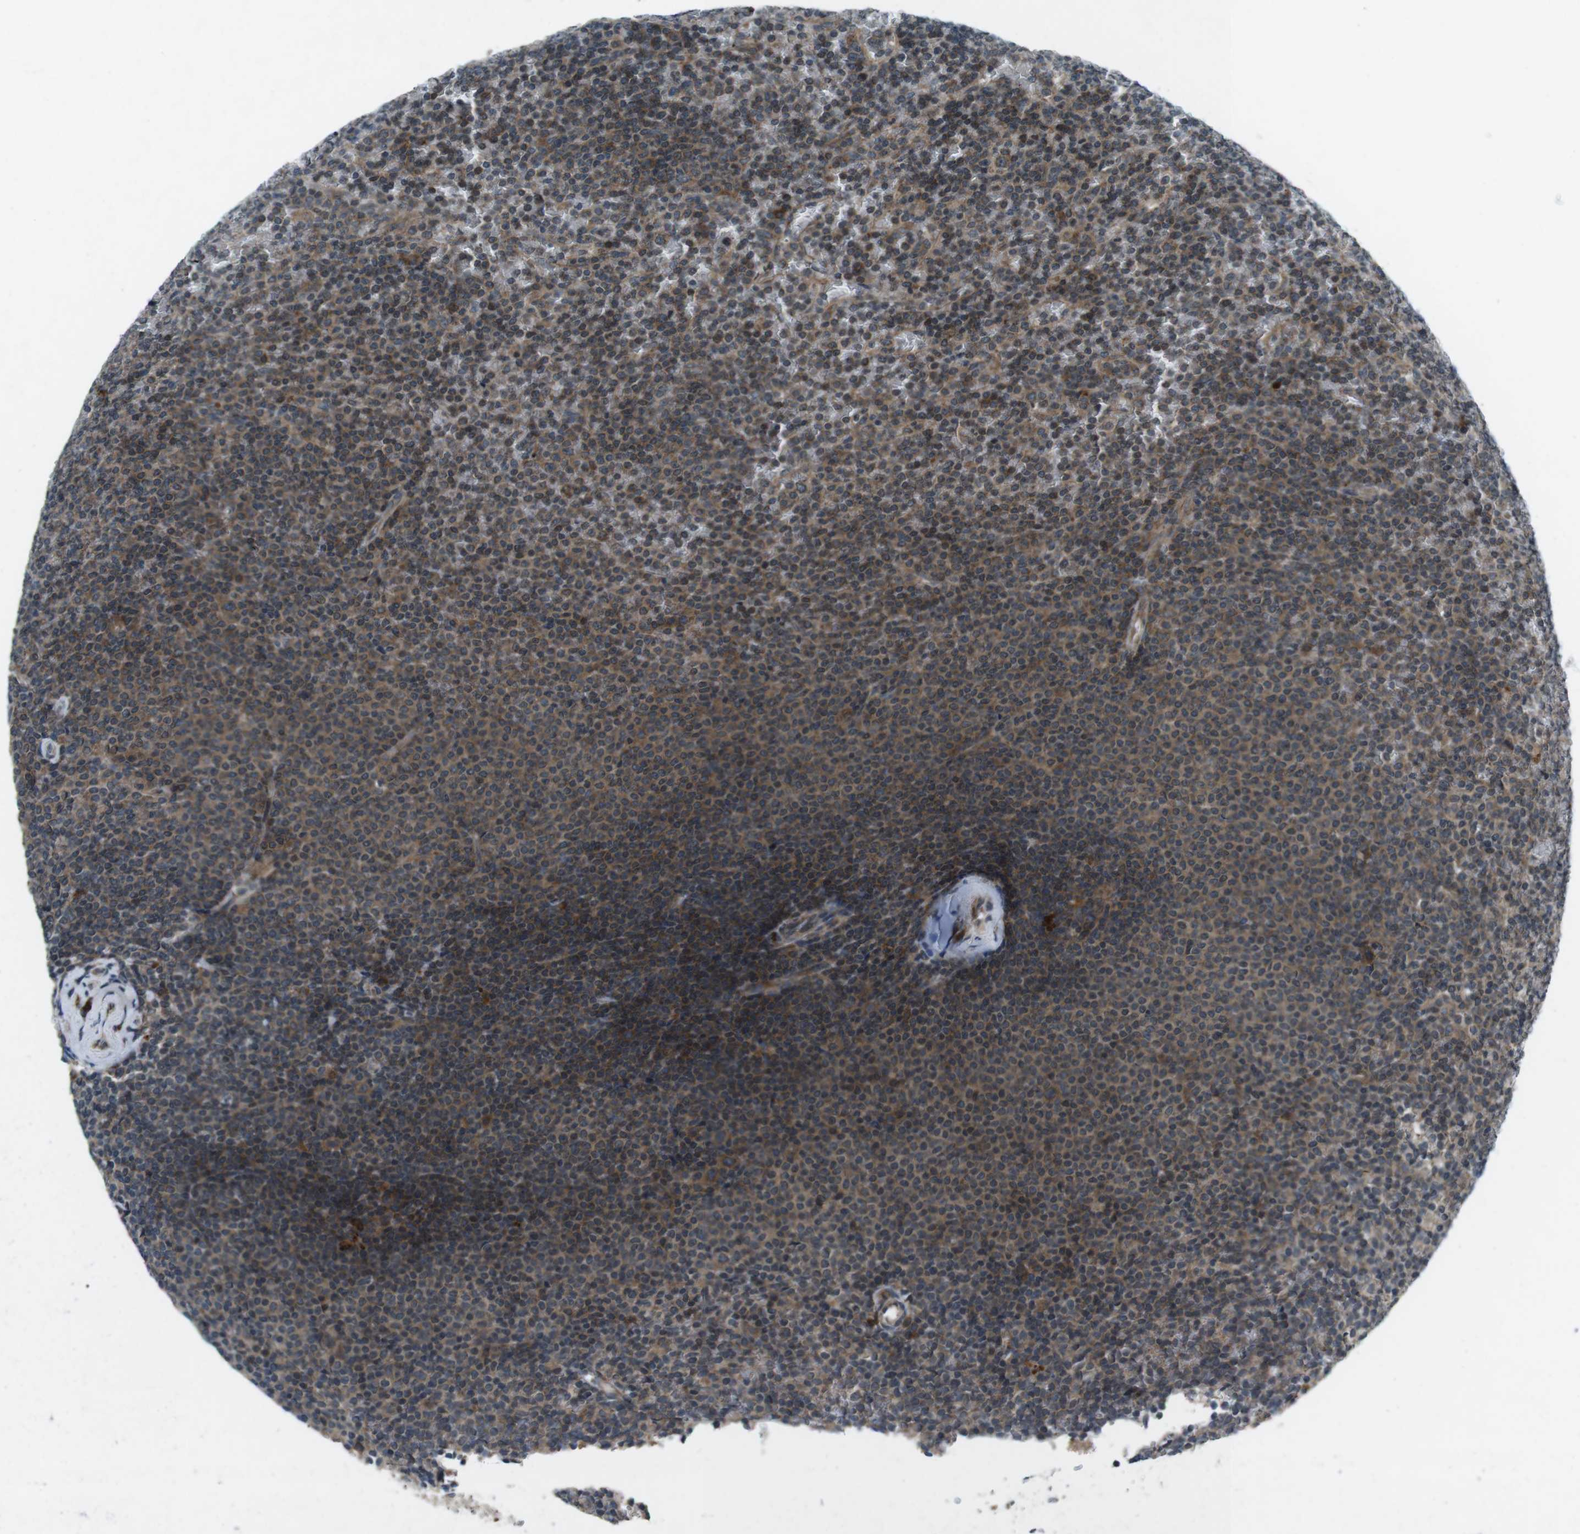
{"staining": {"intensity": "moderate", "quantity": ">75%", "location": "cytoplasmic/membranous"}, "tissue": "lymphoma", "cell_type": "Tumor cells", "image_type": "cancer", "snomed": [{"axis": "morphology", "description": "Malignant lymphoma, non-Hodgkin's type, Low grade"}, {"axis": "topography", "description": "Spleen"}], "caption": "Moderate cytoplasmic/membranous positivity is present in approximately >75% of tumor cells in lymphoma.", "gene": "CDK16", "patient": {"sex": "female", "age": 77}}